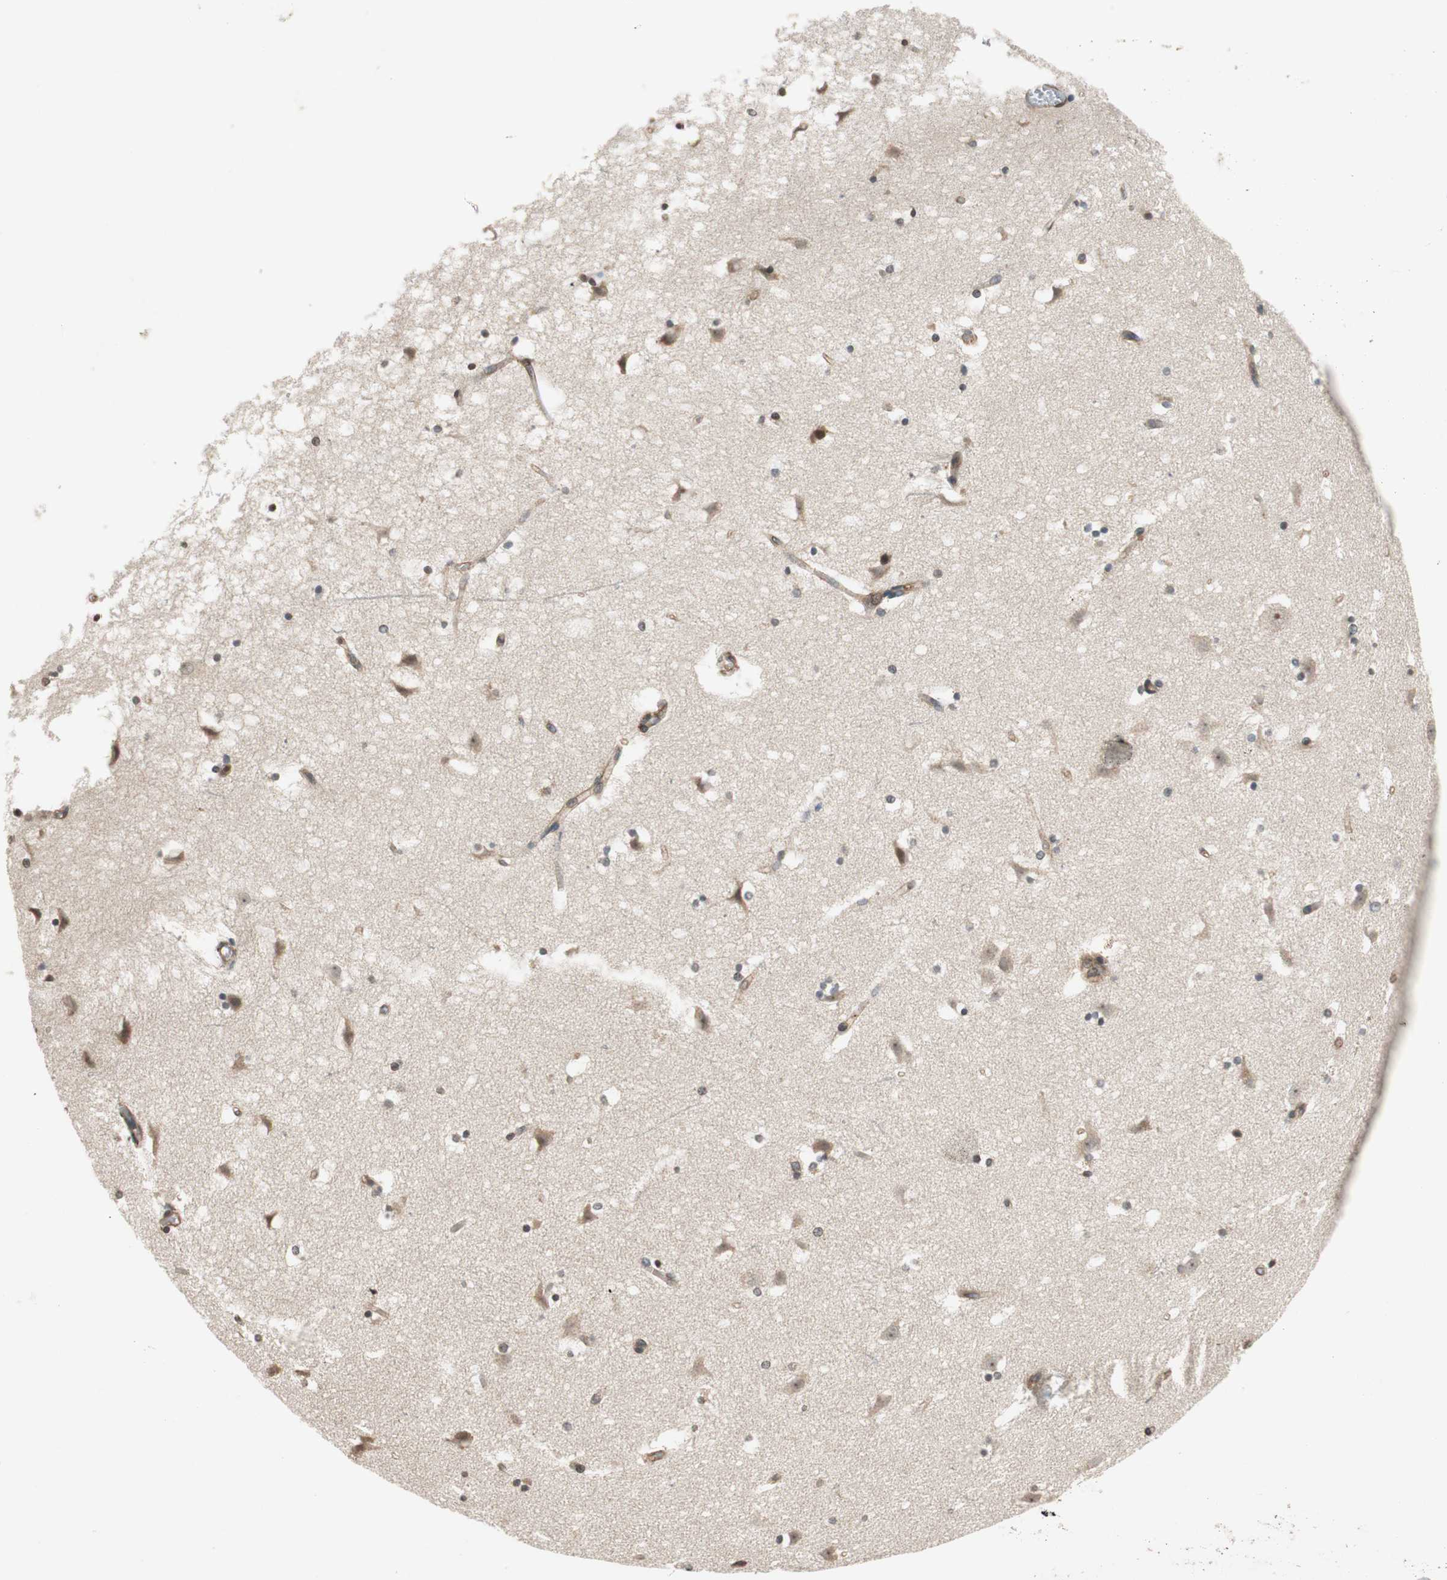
{"staining": {"intensity": "moderate", "quantity": "25%-75%", "location": "cytoplasmic/membranous,nuclear"}, "tissue": "caudate", "cell_type": "Glial cells", "image_type": "normal", "snomed": [{"axis": "morphology", "description": "Normal tissue, NOS"}, {"axis": "topography", "description": "Lateral ventricle wall"}], "caption": "Protein analysis of unremarkable caudate shows moderate cytoplasmic/membranous,nuclear positivity in about 25%-75% of glial cells. Using DAB (3,3'-diaminobenzidine) (brown) and hematoxylin (blue) stains, captured at high magnification using brightfield microscopy.", "gene": "GCLM", "patient": {"sex": "male", "age": 45}}